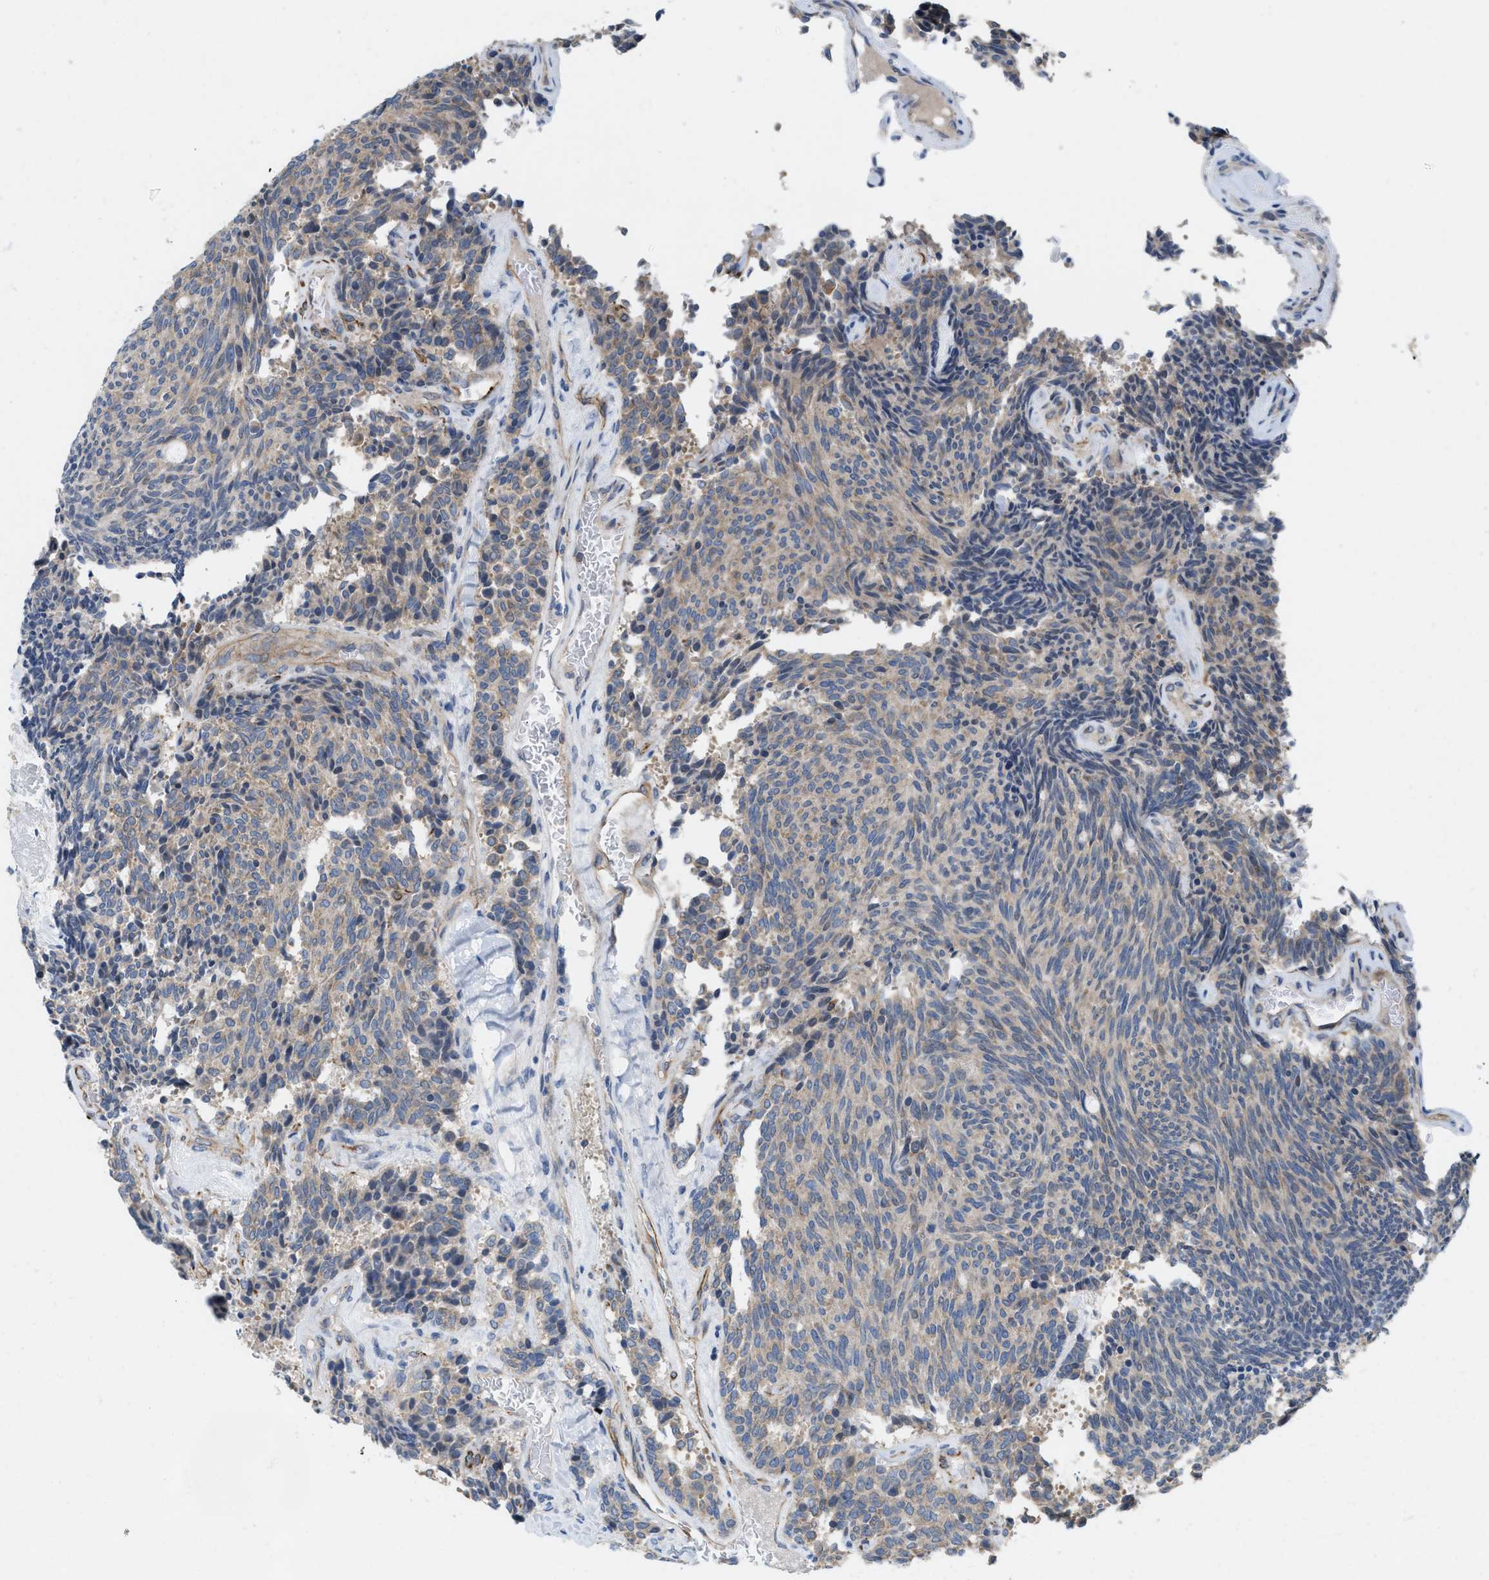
{"staining": {"intensity": "weak", "quantity": ">75%", "location": "cytoplasmic/membranous"}, "tissue": "carcinoid", "cell_type": "Tumor cells", "image_type": "cancer", "snomed": [{"axis": "morphology", "description": "Carcinoid, malignant, NOS"}, {"axis": "topography", "description": "Pancreas"}], "caption": "The histopathology image demonstrates a brown stain indicating the presence of a protein in the cytoplasmic/membranous of tumor cells in carcinoid.", "gene": "UBAP2", "patient": {"sex": "female", "age": 54}}